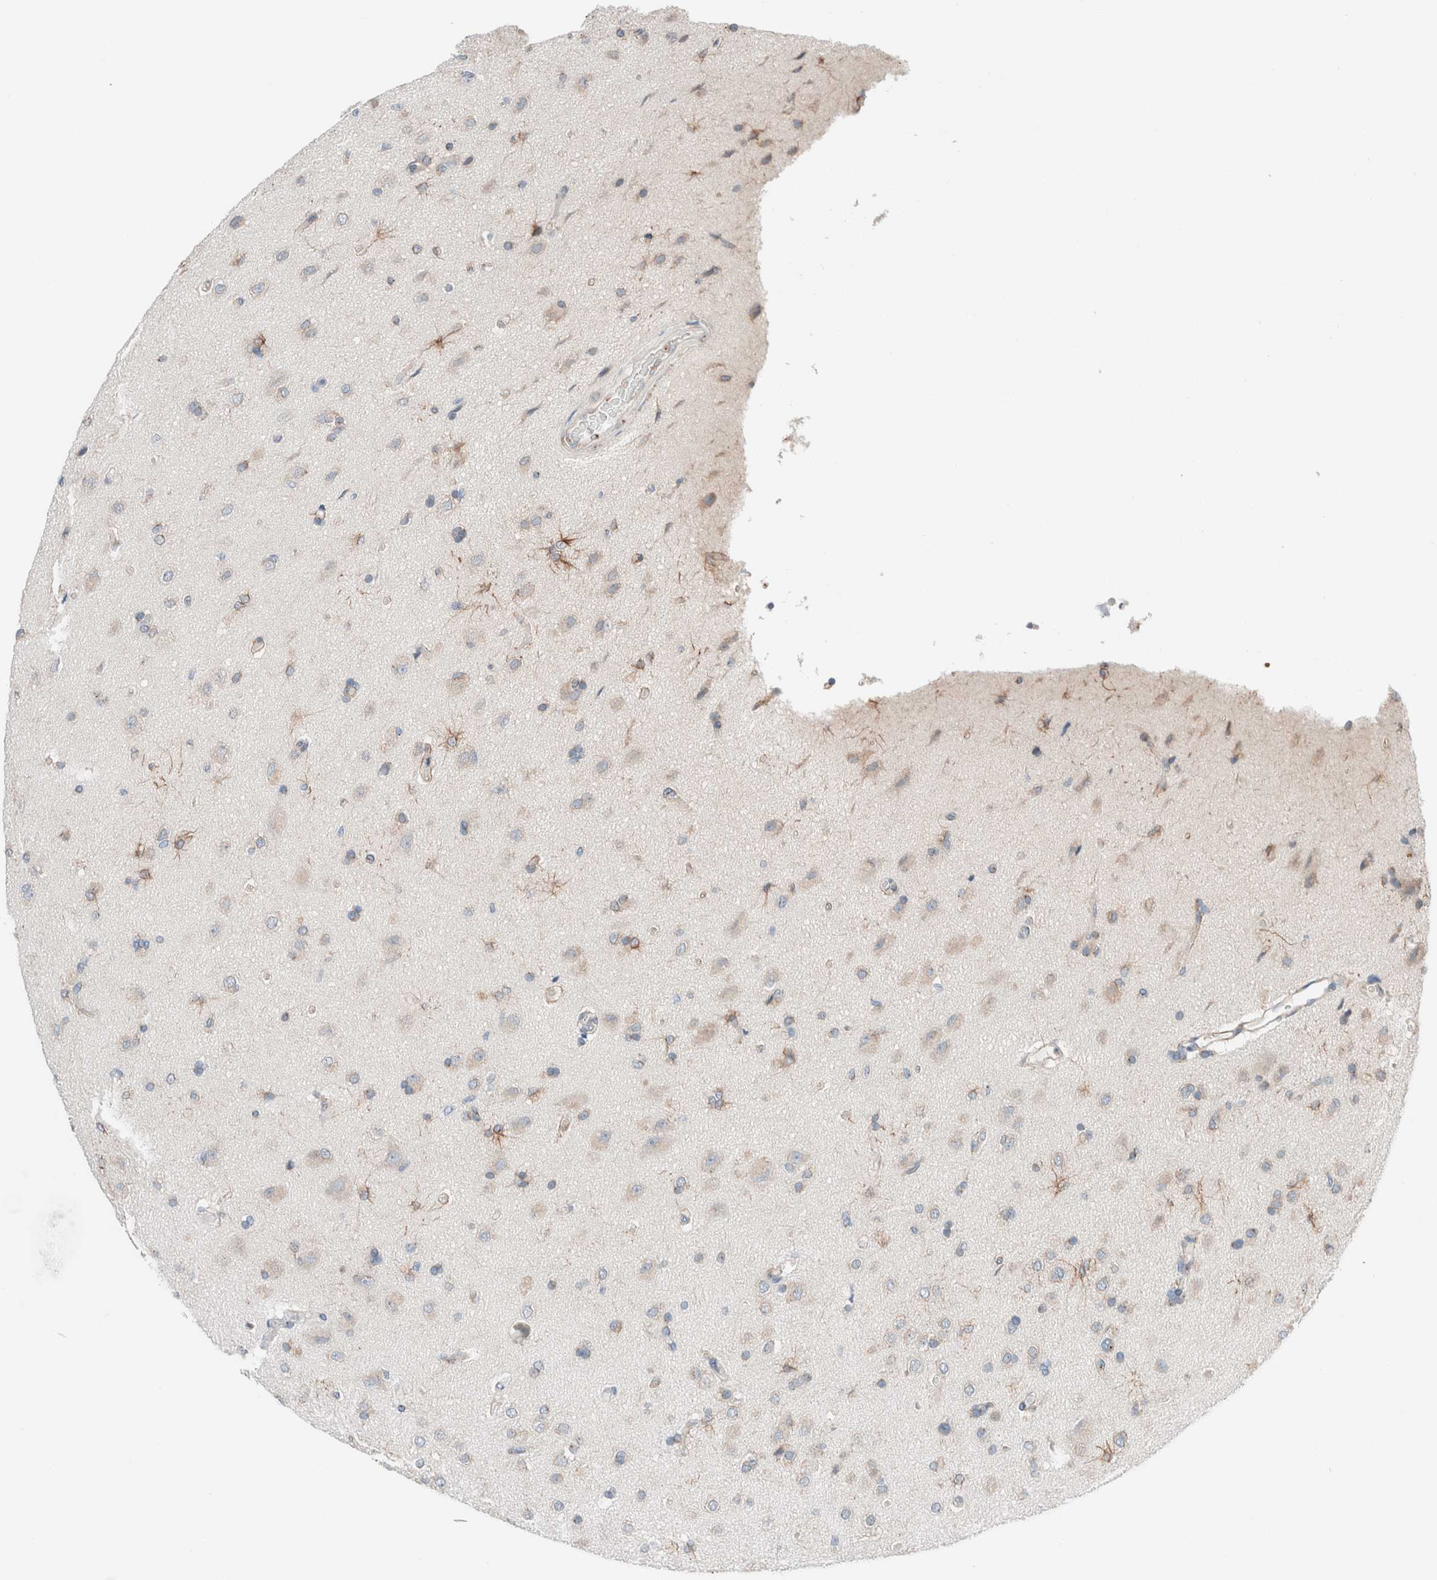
{"staining": {"intensity": "weak", "quantity": "<25%", "location": "cytoplasmic/membranous"}, "tissue": "glioma", "cell_type": "Tumor cells", "image_type": "cancer", "snomed": [{"axis": "morphology", "description": "Glioma, malignant, High grade"}, {"axis": "topography", "description": "Brain"}], "caption": "Photomicrograph shows no significant protein expression in tumor cells of glioma.", "gene": "CASC3", "patient": {"sex": "male", "age": 72}}